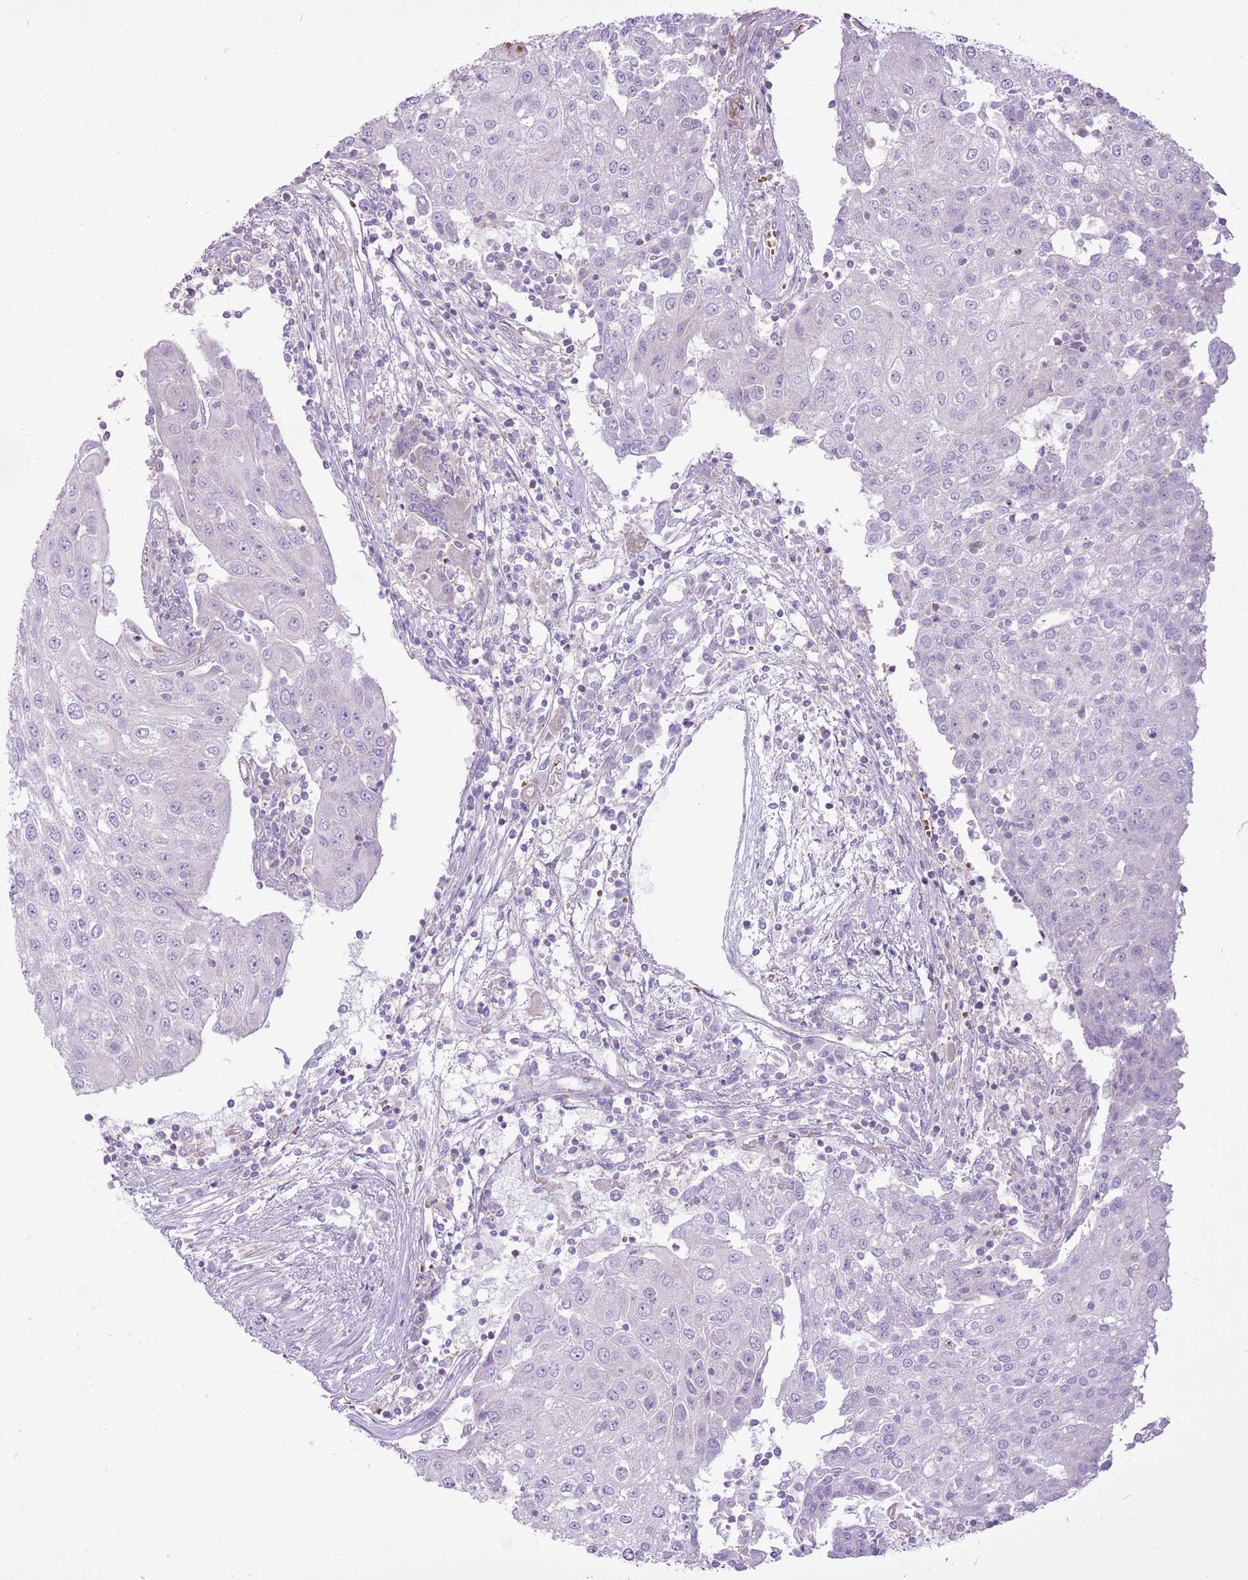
{"staining": {"intensity": "negative", "quantity": "none", "location": "none"}, "tissue": "urothelial cancer", "cell_type": "Tumor cells", "image_type": "cancer", "snomed": [{"axis": "morphology", "description": "Urothelial carcinoma, High grade"}, {"axis": "topography", "description": "Urinary bladder"}], "caption": "Tumor cells are negative for brown protein staining in urothelial carcinoma (high-grade).", "gene": "CHAC2", "patient": {"sex": "female", "age": 85}}